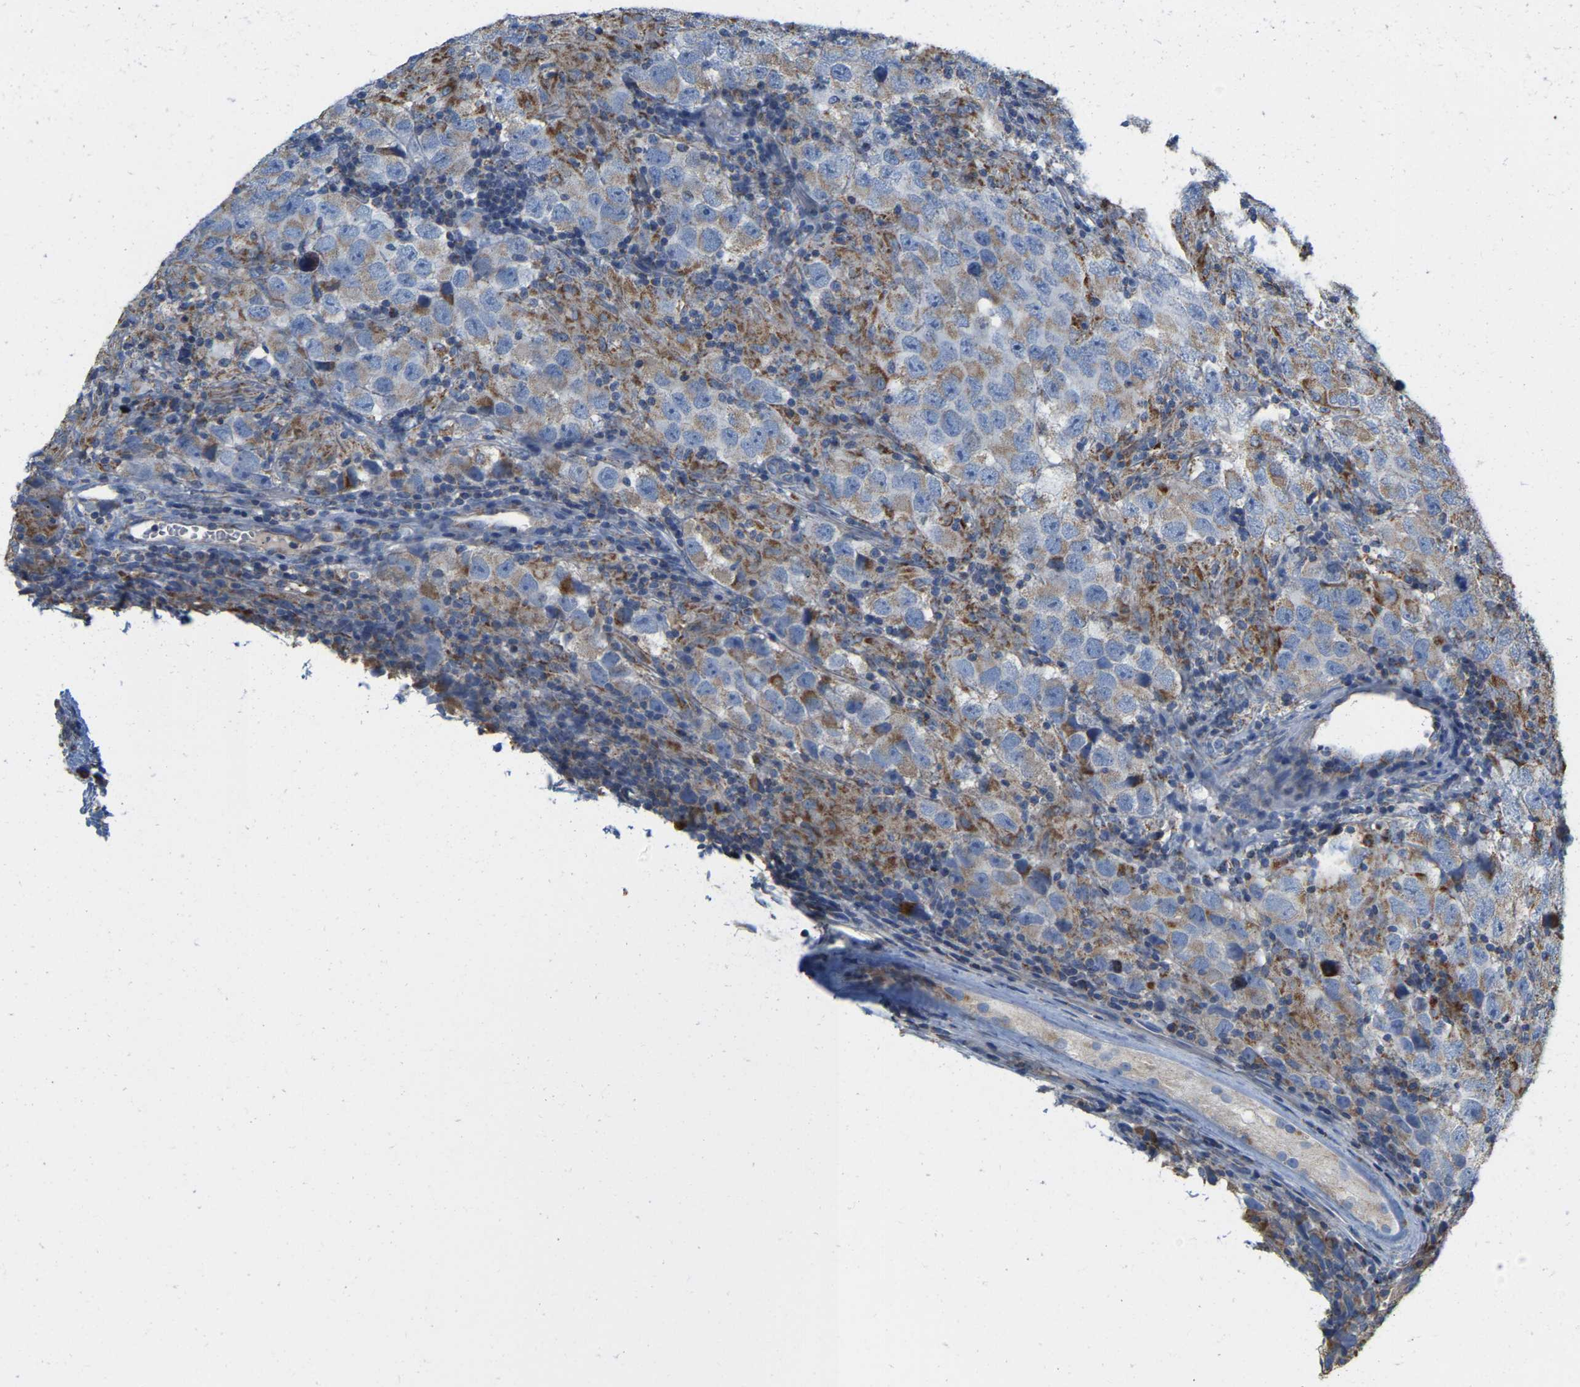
{"staining": {"intensity": "weak", "quantity": ">75%", "location": "cytoplasmic/membranous"}, "tissue": "testis cancer", "cell_type": "Tumor cells", "image_type": "cancer", "snomed": [{"axis": "morphology", "description": "Carcinoma, Embryonal, NOS"}, {"axis": "topography", "description": "Testis"}], "caption": "A brown stain shows weak cytoplasmic/membranous staining of a protein in testis cancer tumor cells.", "gene": "CBLB", "patient": {"sex": "male", "age": 21}}